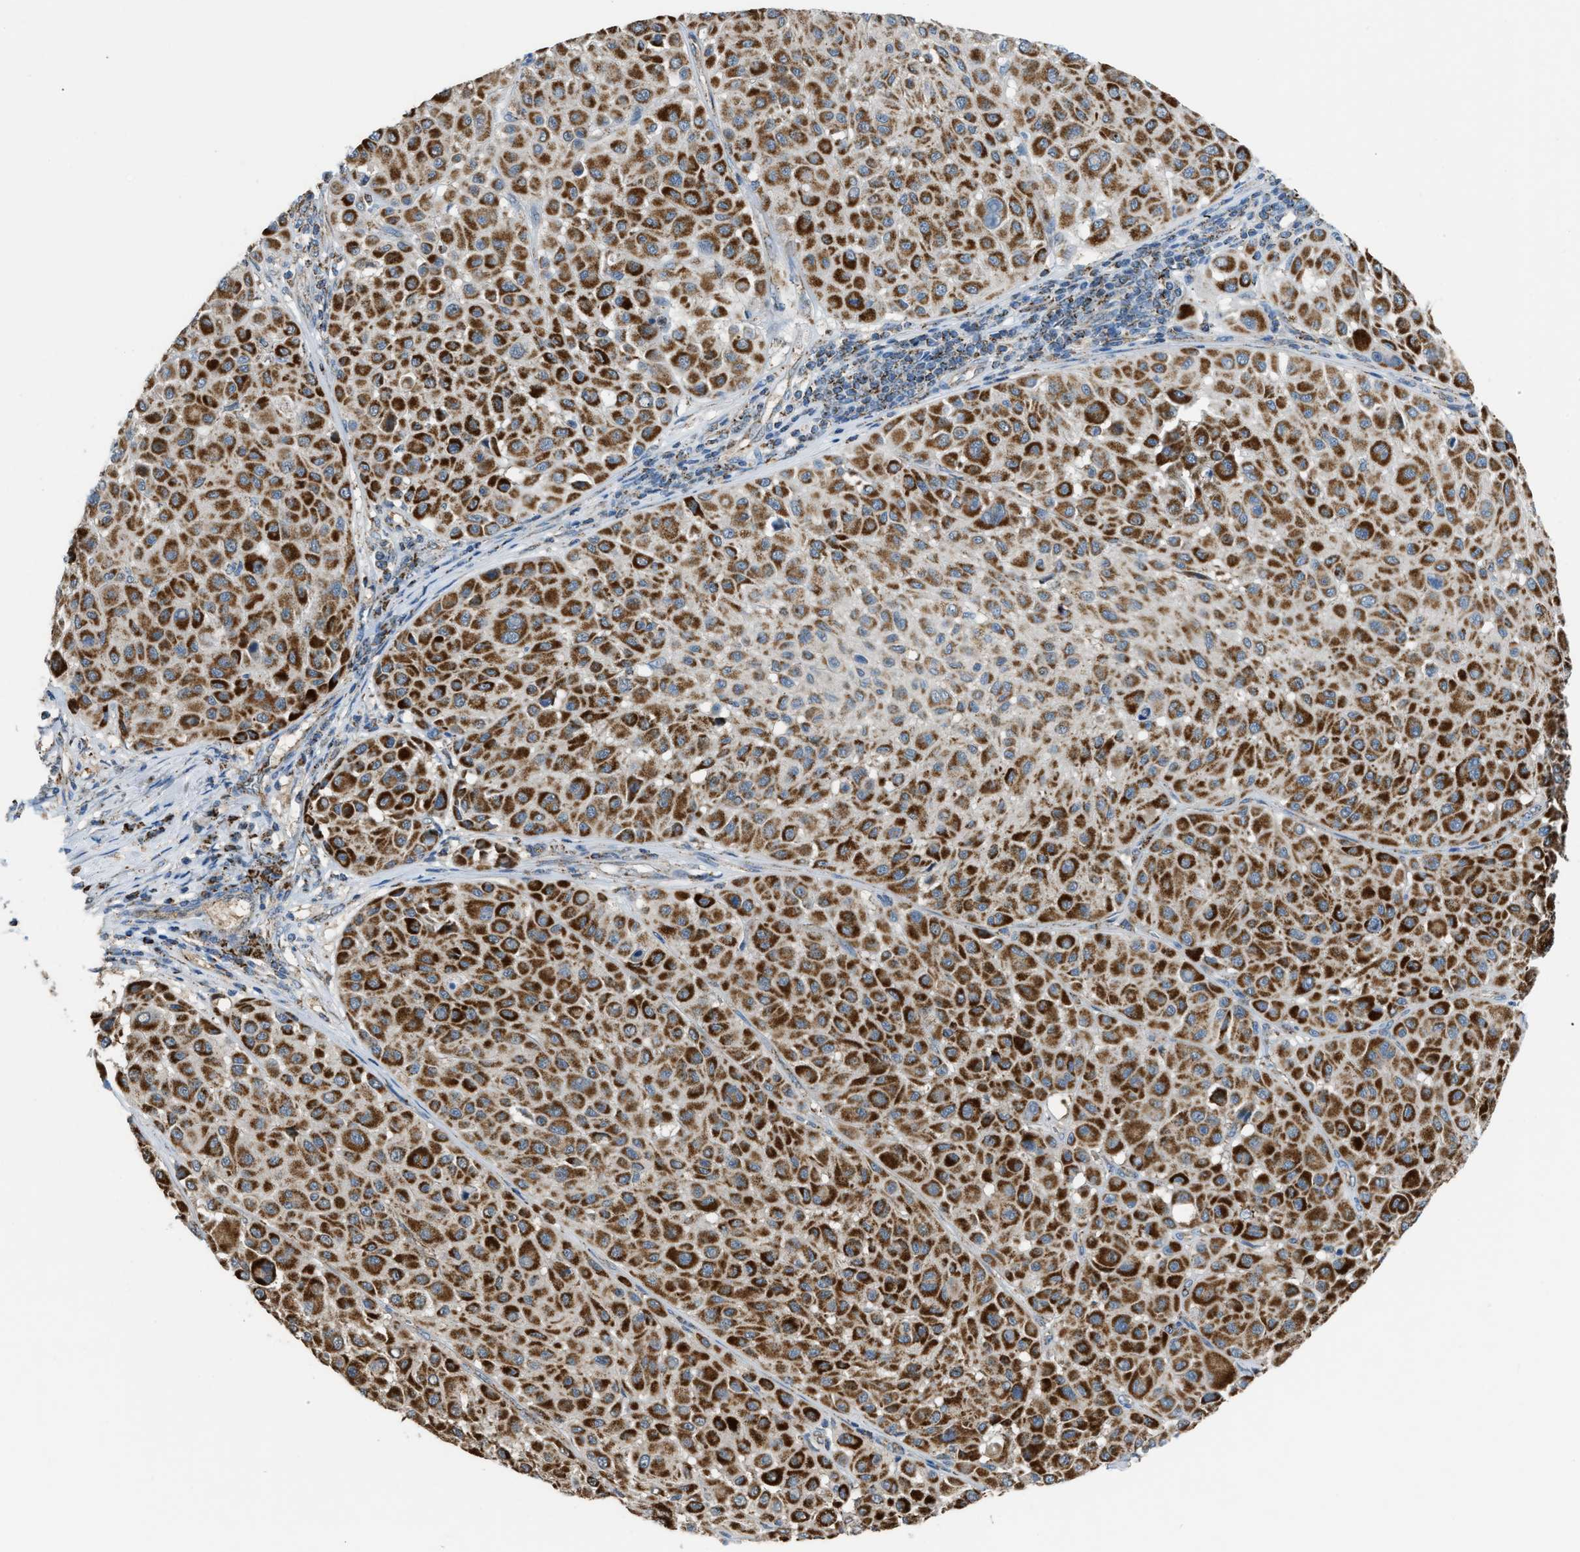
{"staining": {"intensity": "strong", "quantity": ">75%", "location": "cytoplasmic/membranous"}, "tissue": "melanoma", "cell_type": "Tumor cells", "image_type": "cancer", "snomed": [{"axis": "morphology", "description": "Malignant melanoma, Metastatic site"}, {"axis": "topography", "description": "Soft tissue"}], "caption": "An image showing strong cytoplasmic/membranous staining in about >75% of tumor cells in malignant melanoma (metastatic site), as visualized by brown immunohistochemical staining.", "gene": "ETFB", "patient": {"sex": "male", "age": 41}}